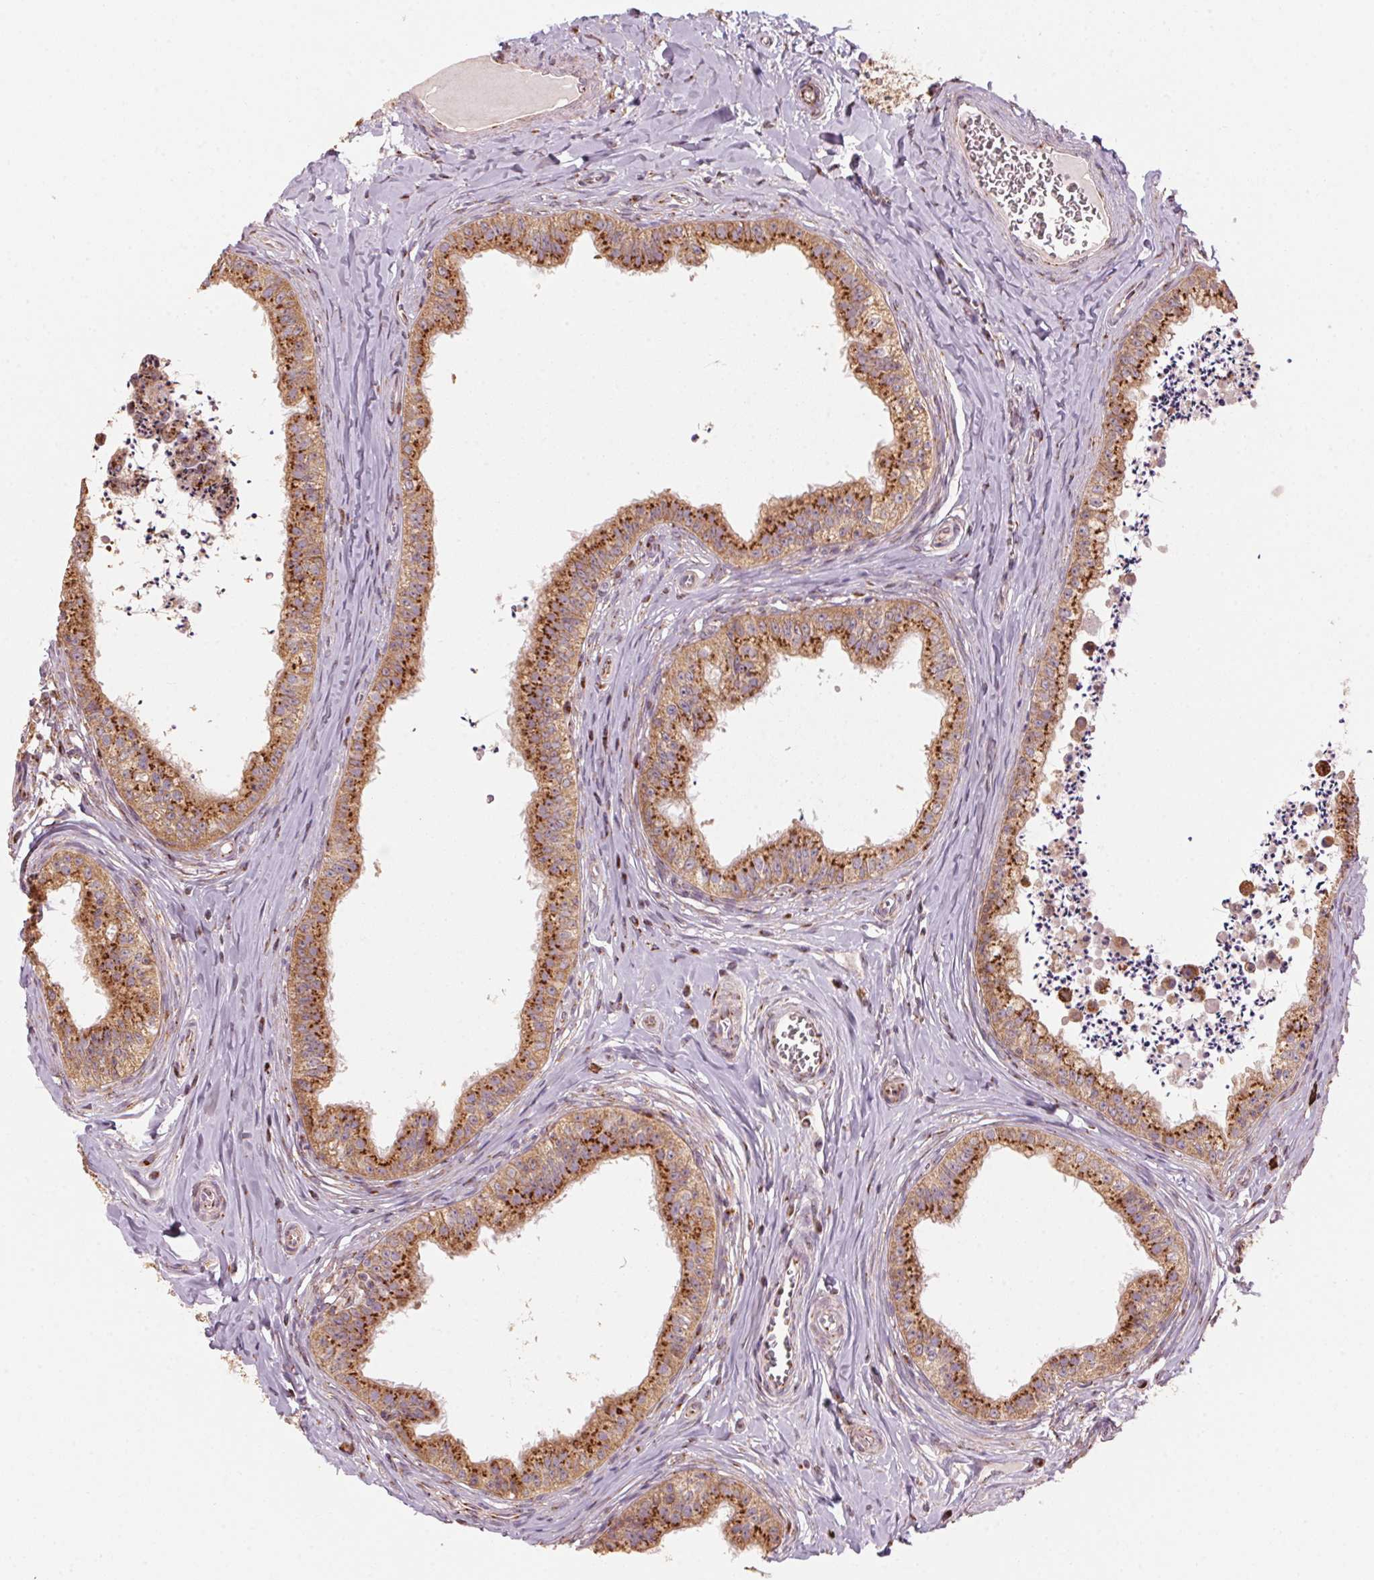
{"staining": {"intensity": "strong", "quantity": ">75%", "location": "cytoplasmic/membranous"}, "tissue": "epididymis", "cell_type": "Glandular cells", "image_type": "normal", "snomed": [{"axis": "morphology", "description": "Normal tissue, NOS"}, {"axis": "topography", "description": "Epididymis"}], "caption": "Immunohistochemical staining of benign human epididymis reveals high levels of strong cytoplasmic/membranous staining in about >75% of glandular cells.", "gene": "TOMM70", "patient": {"sex": "male", "age": 24}}